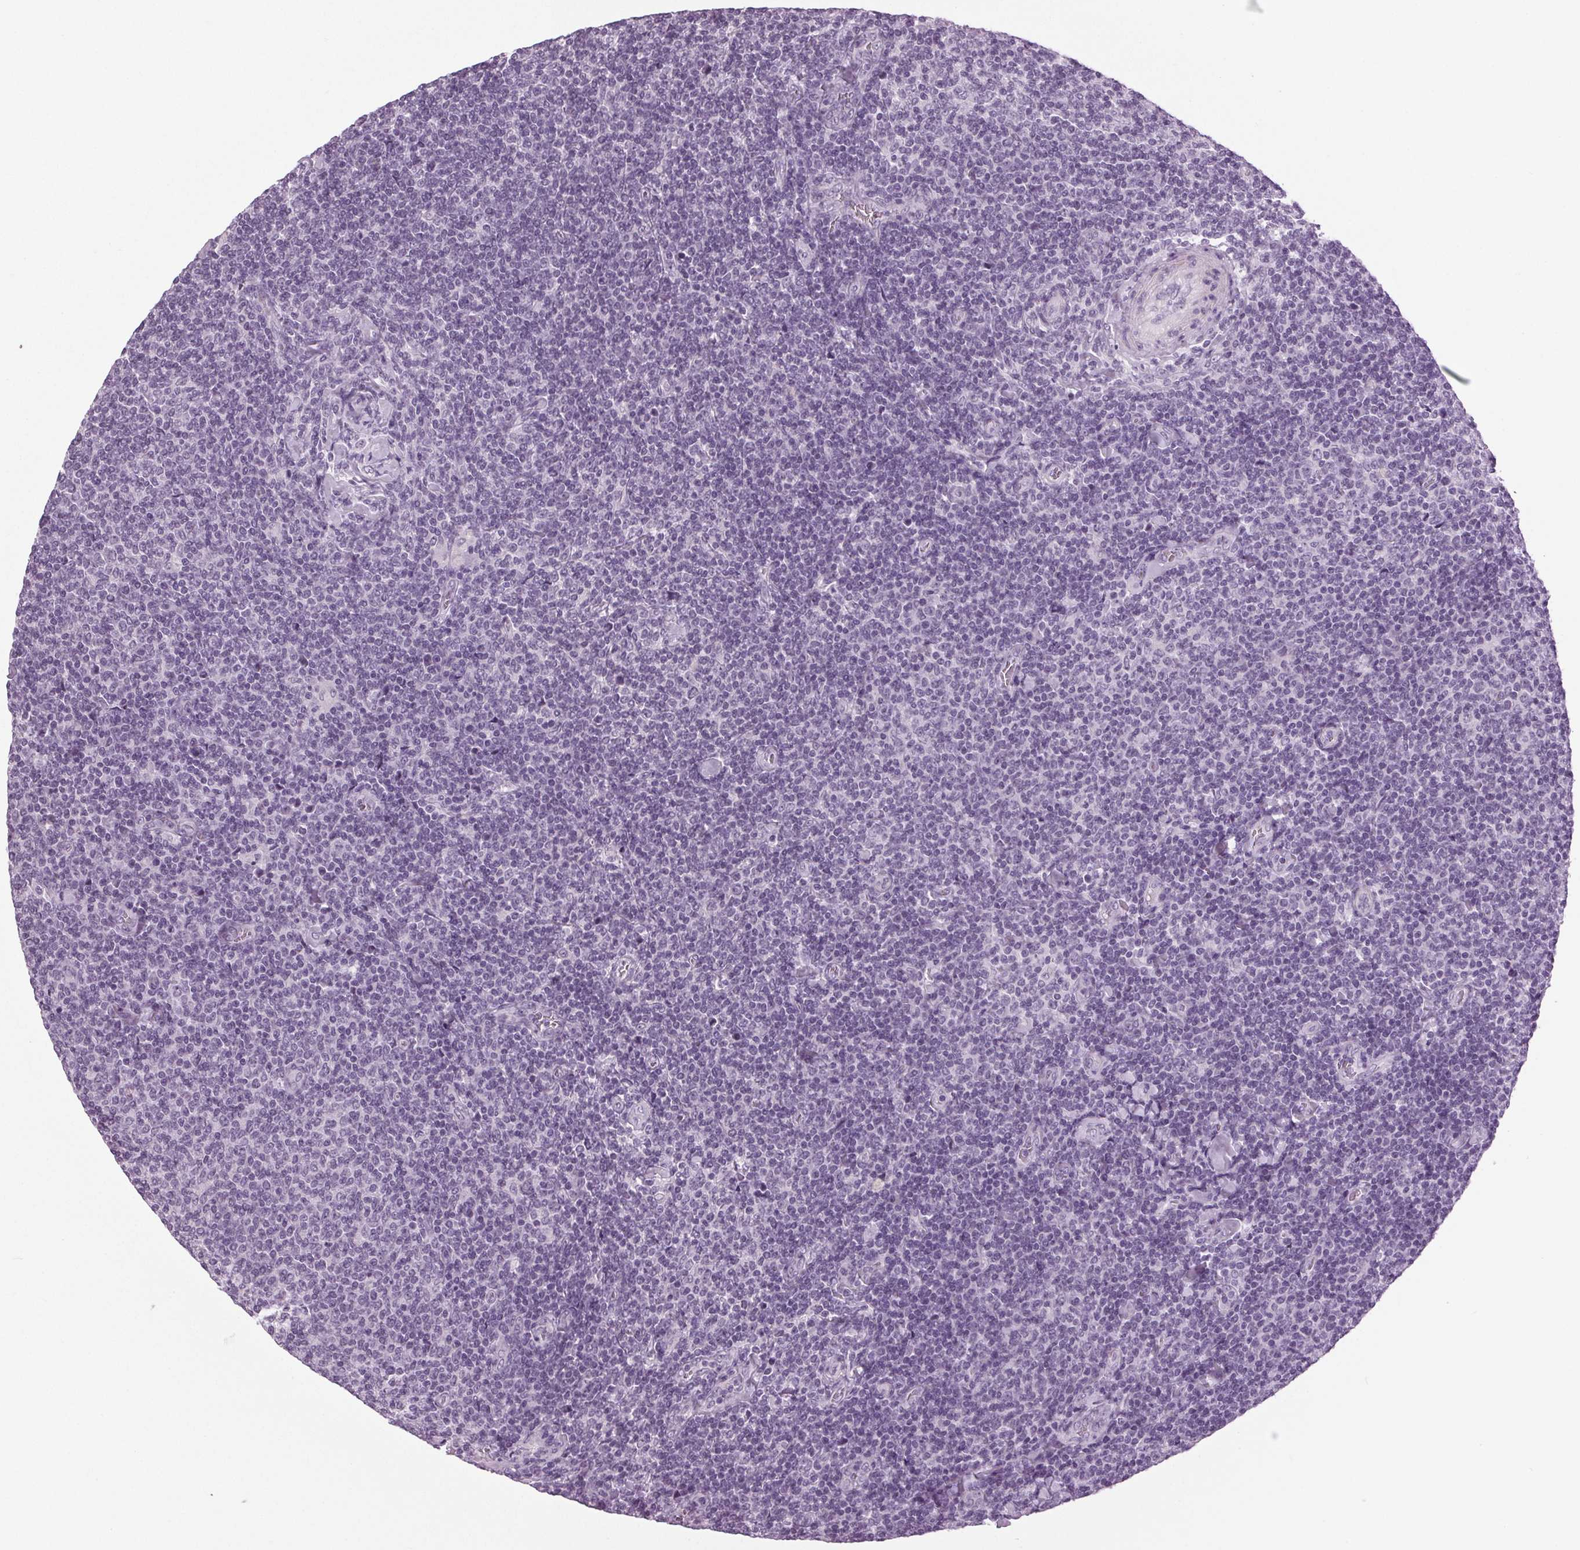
{"staining": {"intensity": "negative", "quantity": "none", "location": "none"}, "tissue": "lymphoma", "cell_type": "Tumor cells", "image_type": "cancer", "snomed": [{"axis": "morphology", "description": "Malignant lymphoma, non-Hodgkin's type, Low grade"}, {"axis": "topography", "description": "Lymph node"}], "caption": "Immunohistochemistry (IHC) histopathology image of neoplastic tissue: low-grade malignant lymphoma, non-Hodgkin's type stained with DAB (3,3'-diaminobenzidine) shows no significant protein staining in tumor cells.", "gene": "DNAH12", "patient": {"sex": "male", "age": 52}}